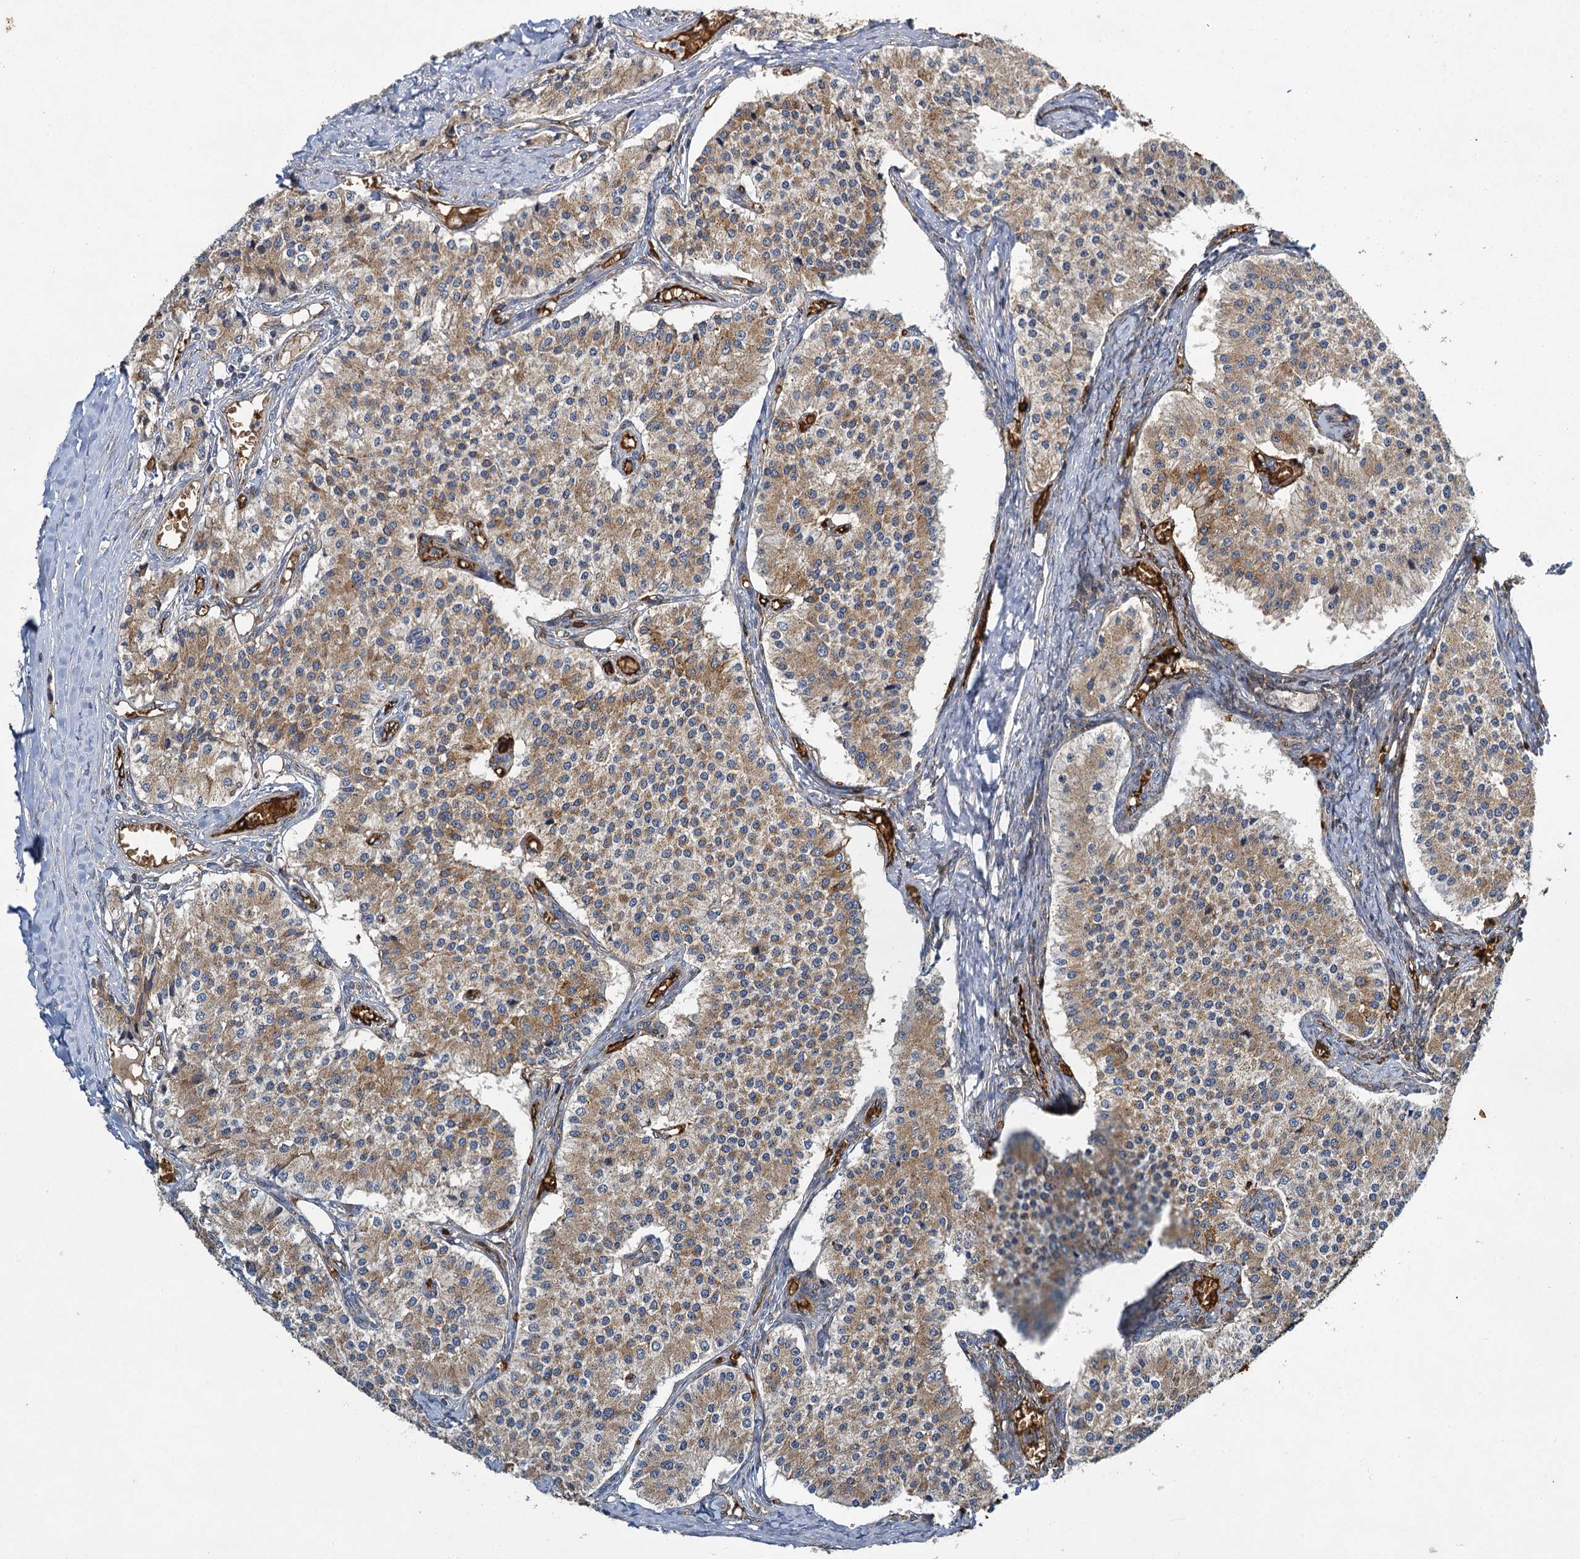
{"staining": {"intensity": "moderate", "quantity": ">75%", "location": "cytoplasmic/membranous"}, "tissue": "carcinoid", "cell_type": "Tumor cells", "image_type": "cancer", "snomed": [{"axis": "morphology", "description": "Carcinoid, malignant, NOS"}, {"axis": "topography", "description": "Colon"}], "caption": "Human malignant carcinoid stained with a brown dye reveals moderate cytoplasmic/membranous positive expression in approximately >75% of tumor cells.", "gene": "BCS1L", "patient": {"sex": "female", "age": 52}}